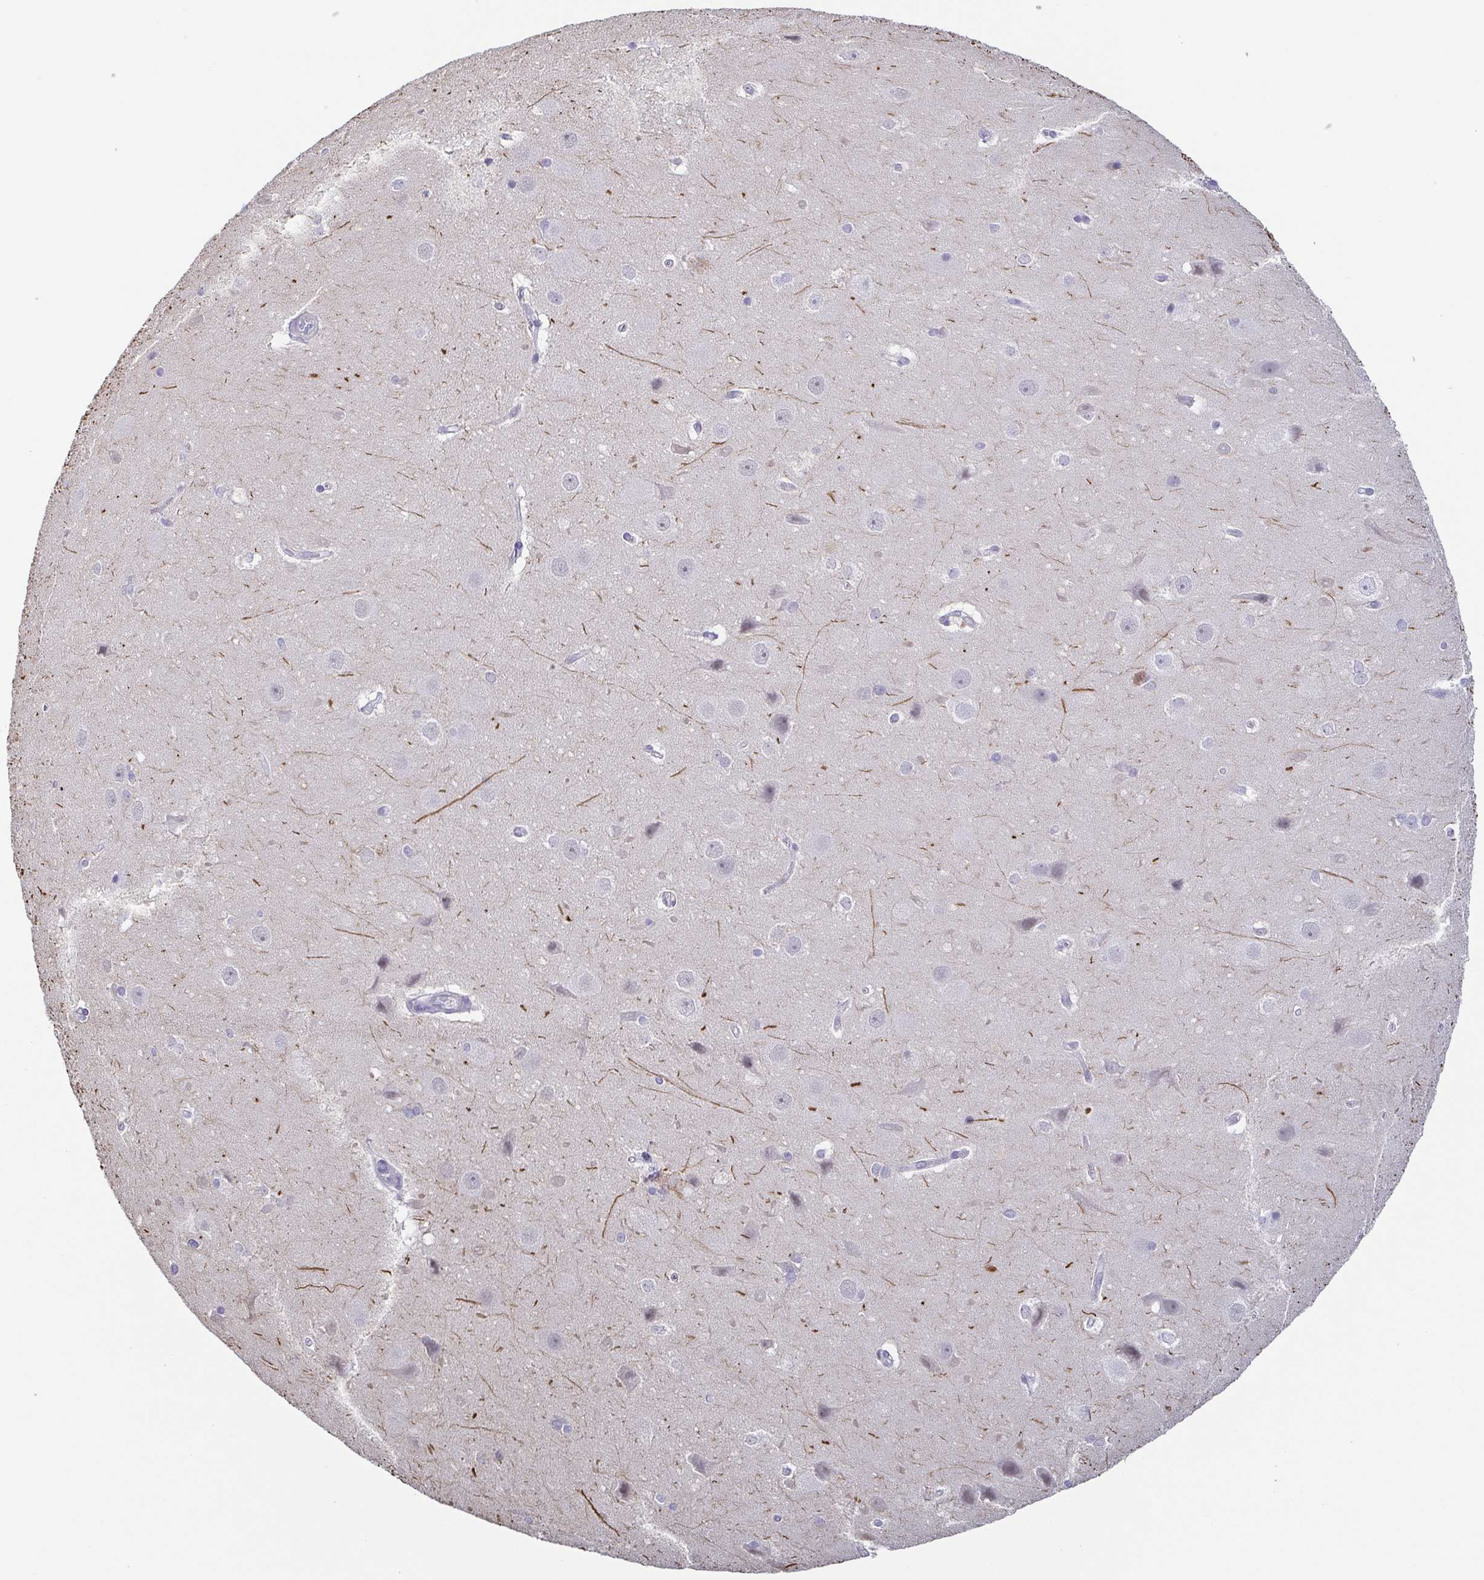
{"staining": {"intensity": "negative", "quantity": "none", "location": "none"}, "tissue": "hippocampus", "cell_type": "Glial cells", "image_type": "normal", "snomed": [{"axis": "morphology", "description": "Normal tissue, NOS"}, {"axis": "topography", "description": "Cerebral cortex"}, {"axis": "topography", "description": "Hippocampus"}], "caption": "Glial cells show no significant protein expression in benign hippocampus.", "gene": "NEFH", "patient": {"sex": "female", "age": 19}}